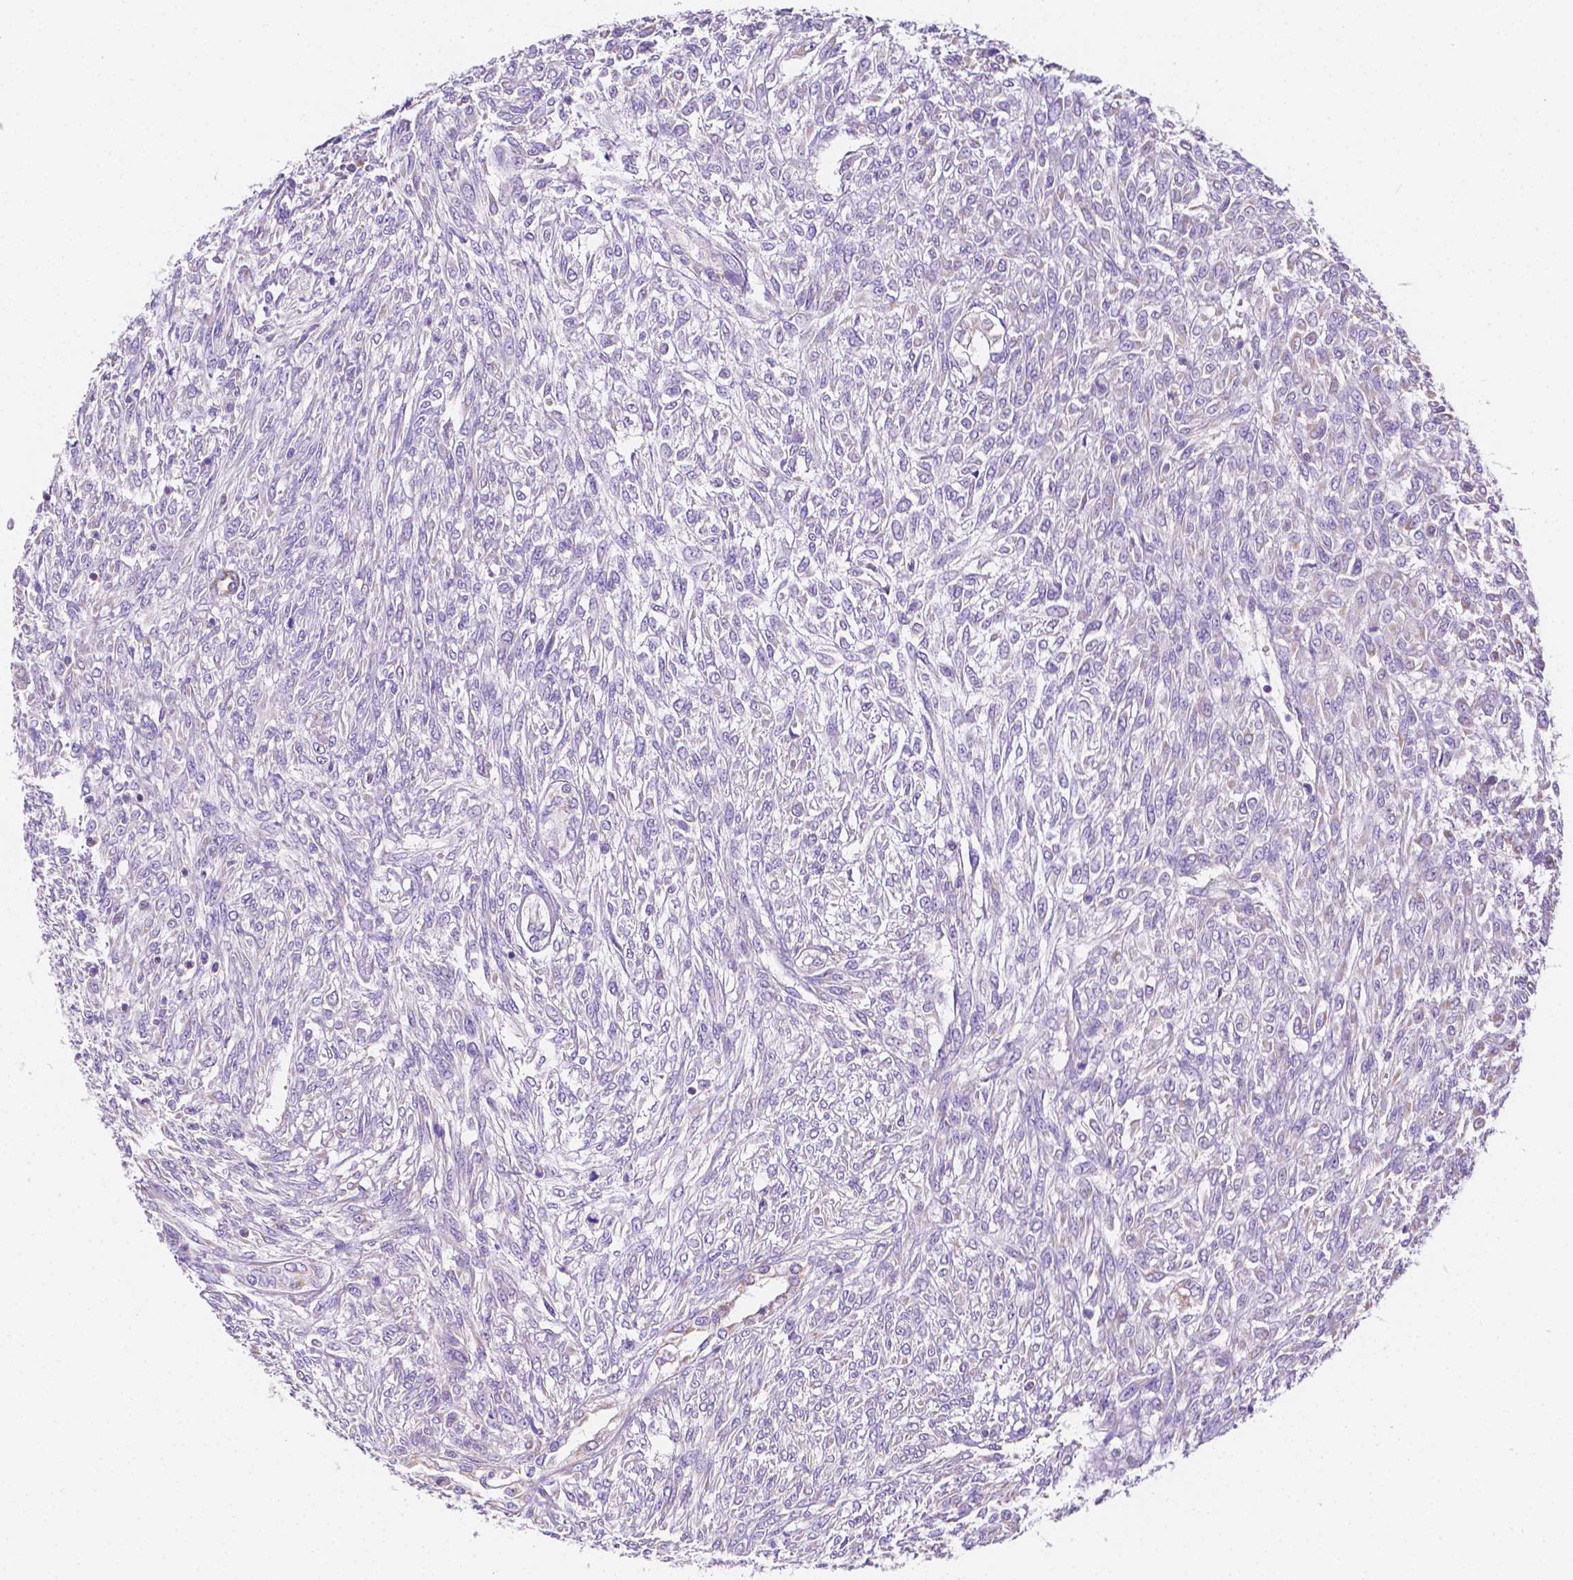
{"staining": {"intensity": "negative", "quantity": "none", "location": "none"}, "tissue": "renal cancer", "cell_type": "Tumor cells", "image_type": "cancer", "snomed": [{"axis": "morphology", "description": "Adenocarcinoma, NOS"}, {"axis": "topography", "description": "Kidney"}], "caption": "Tumor cells show no significant protein staining in renal adenocarcinoma.", "gene": "SGTB", "patient": {"sex": "male", "age": 58}}